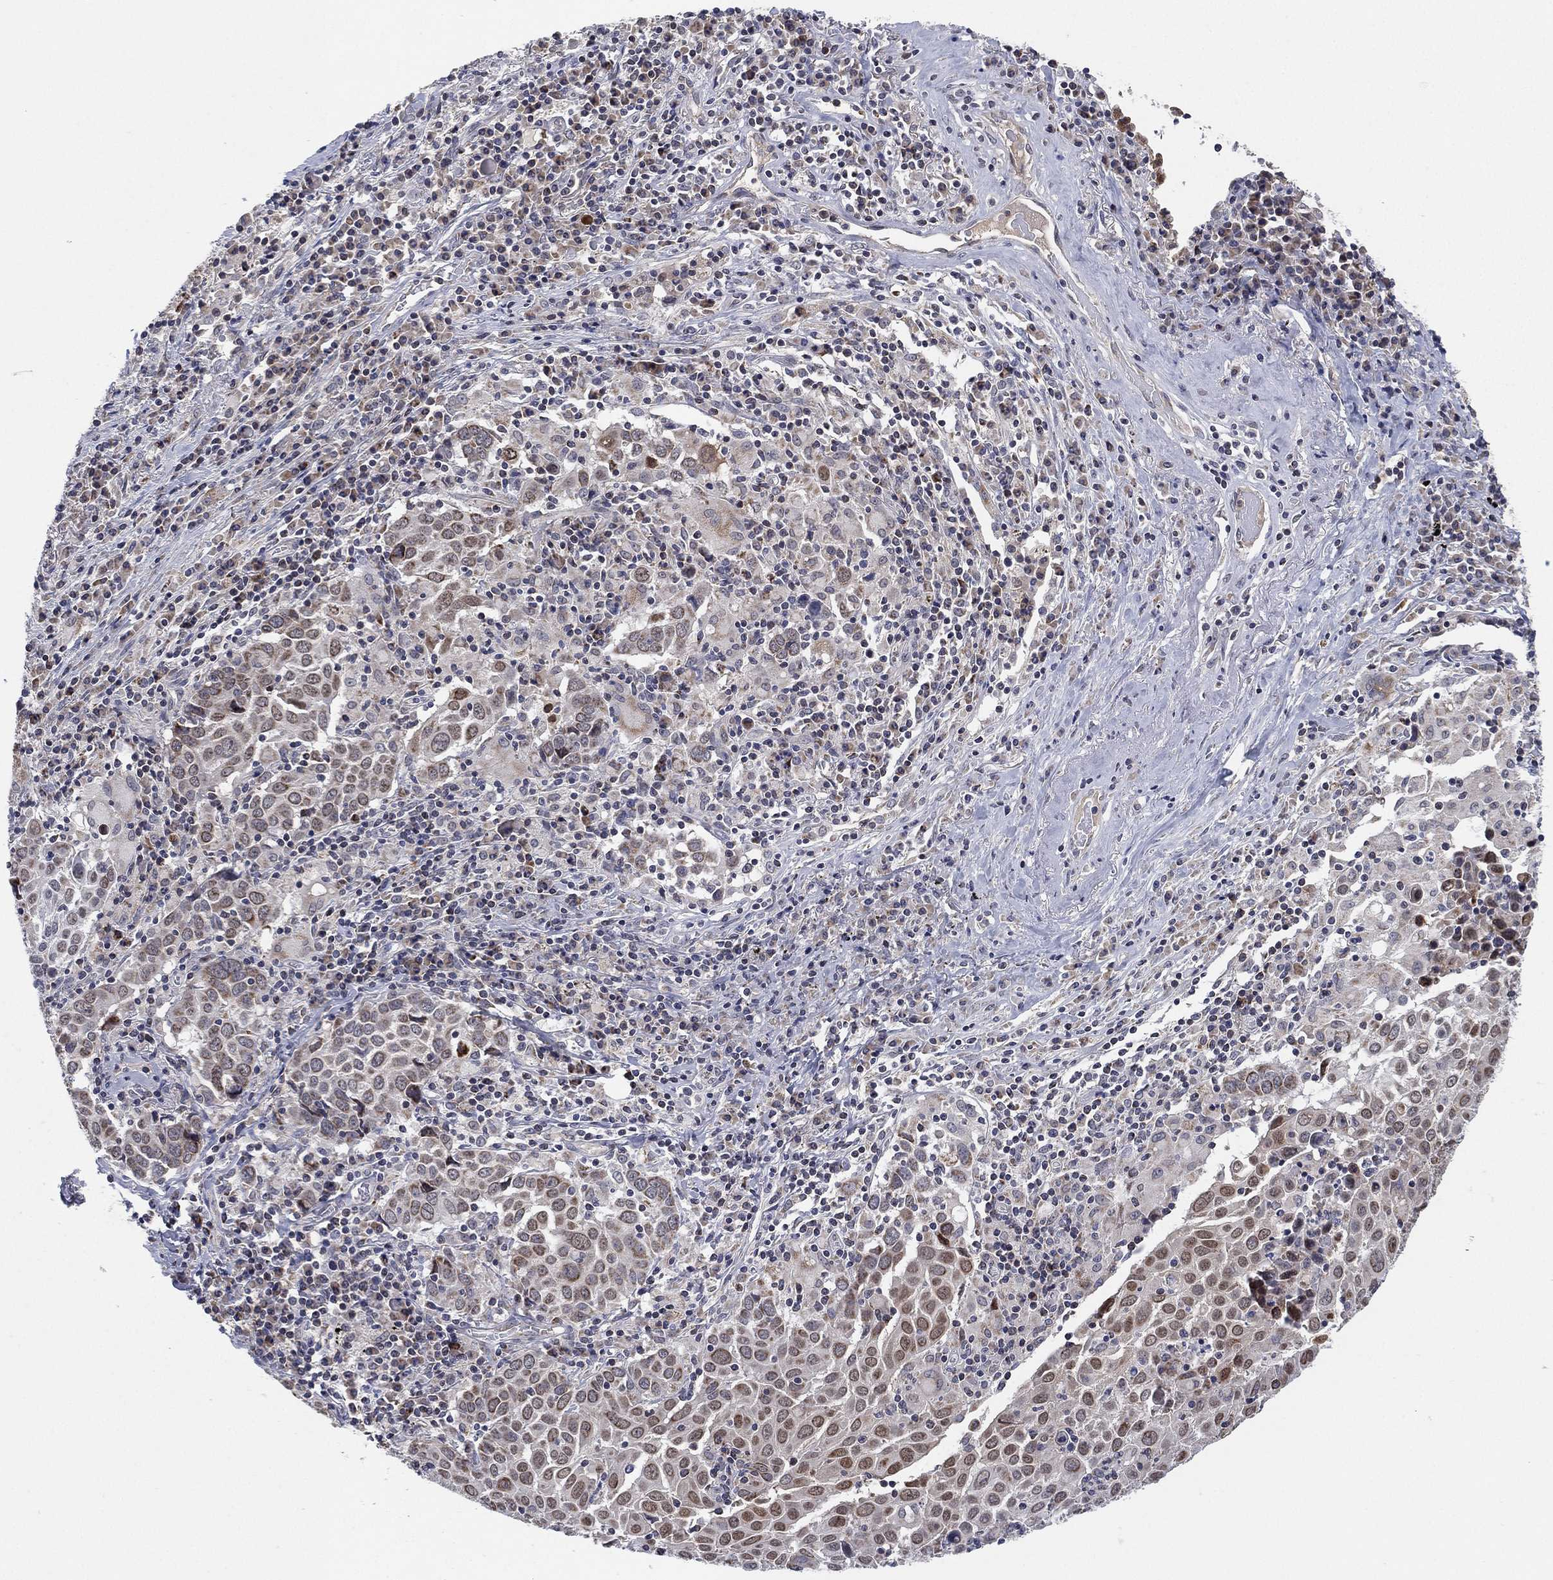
{"staining": {"intensity": "moderate", "quantity": "<25%", "location": "cytoplasmic/membranous,nuclear"}, "tissue": "lung cancer", "cell_type": "Tumor cells", "image_type": "cancer", "snomed": [{"axis": "morphology", "description": "Squamous cell carcinoma, NOS"}, {"axis": "topography", "description": "Lung"}], "caption": "Lung squamous cell carcinoma was stained to show a protein in brown. There is low levels of moderate cytoplasmic/membranous and nuclear expression in approximately <25% of tumor cells.", "gene": "PSMG4", "patient": {"sex": "male", "age": 57}}